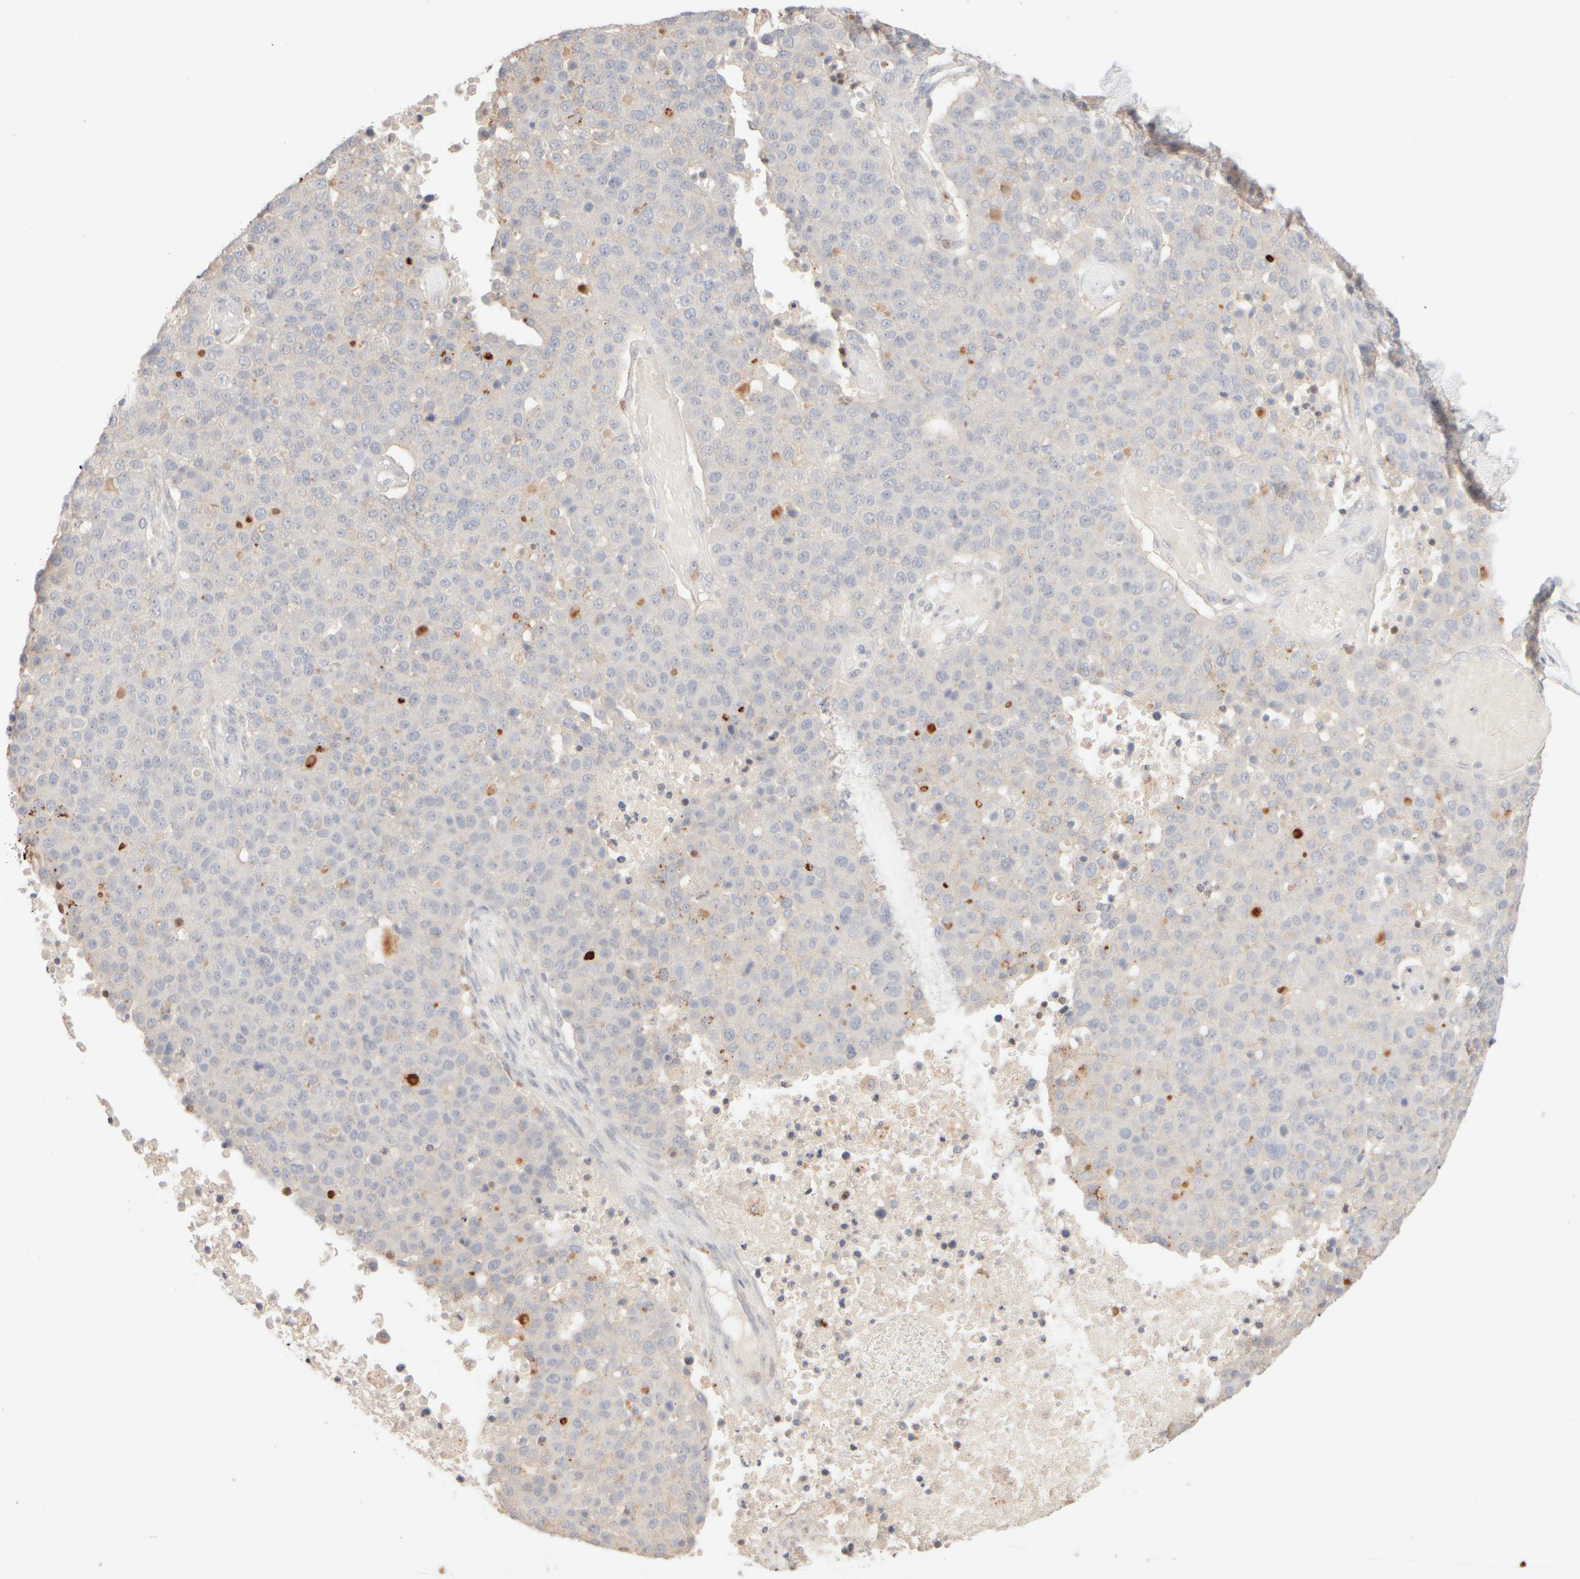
{"staining": {"intensity": "negative", "quantity": "none", "location": "none"}, "tissue": "pancreatic cancer", "cell_type": "Tumor cells", "image_type": "cancer", "snomed": [{"axis": "morphology", "description": "Adenocarcinoma, NOS"}, {"axis": "topography", "description": "Pancreas"}], "caption": "This histopathology image is of pancreatic cancer (adenocarcinoma) stained with IHC to label a protein in brown with the nuclei are counter-stained blue. There is no expression in tumor cells.", "gene": "SNTB1", "patient": {"sex": "female", "age": 61}}